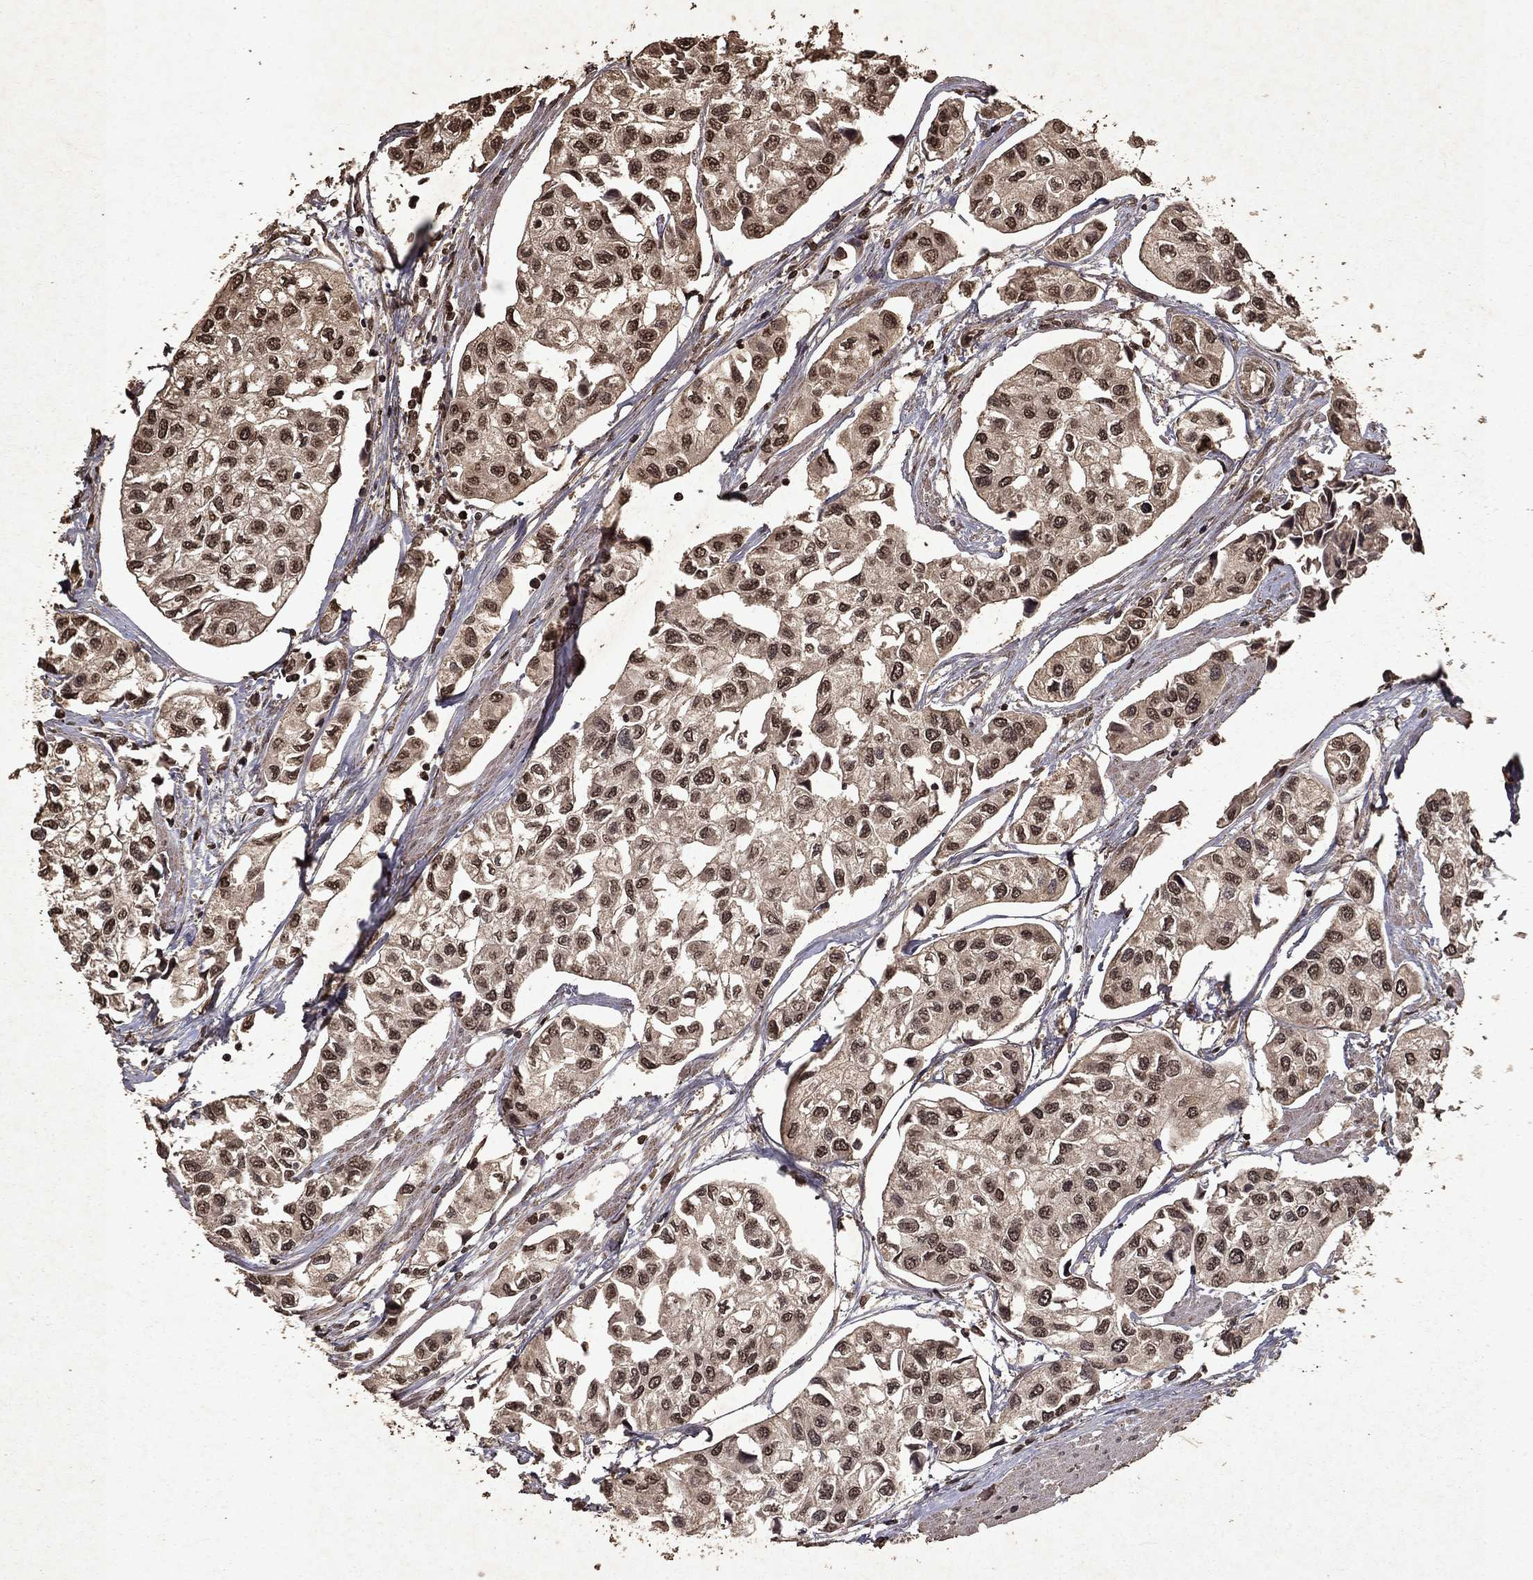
{"staining": {"intensity": "moderate", "quantity": ">75%", "location": "cytoplasmic/membranous,nuclear"}, "tissue": "urothelial cancer", "cell_type": "Tumor cells", "image_type": "cancer", "snomed": [{"axis": "morphology", "description": "Urothelial carcinoma, High grade"}, {"axis": "topography", "description": "Urinary bladder"}], "caption": "Human urothelial cancer stained with a brown dye shows moderate cytoplasmic/membranous and nuclear positive expression in approximately >75% of tumor cells.", "gene": "PIN4", "patient": {"sex": "male", "age": 73}}